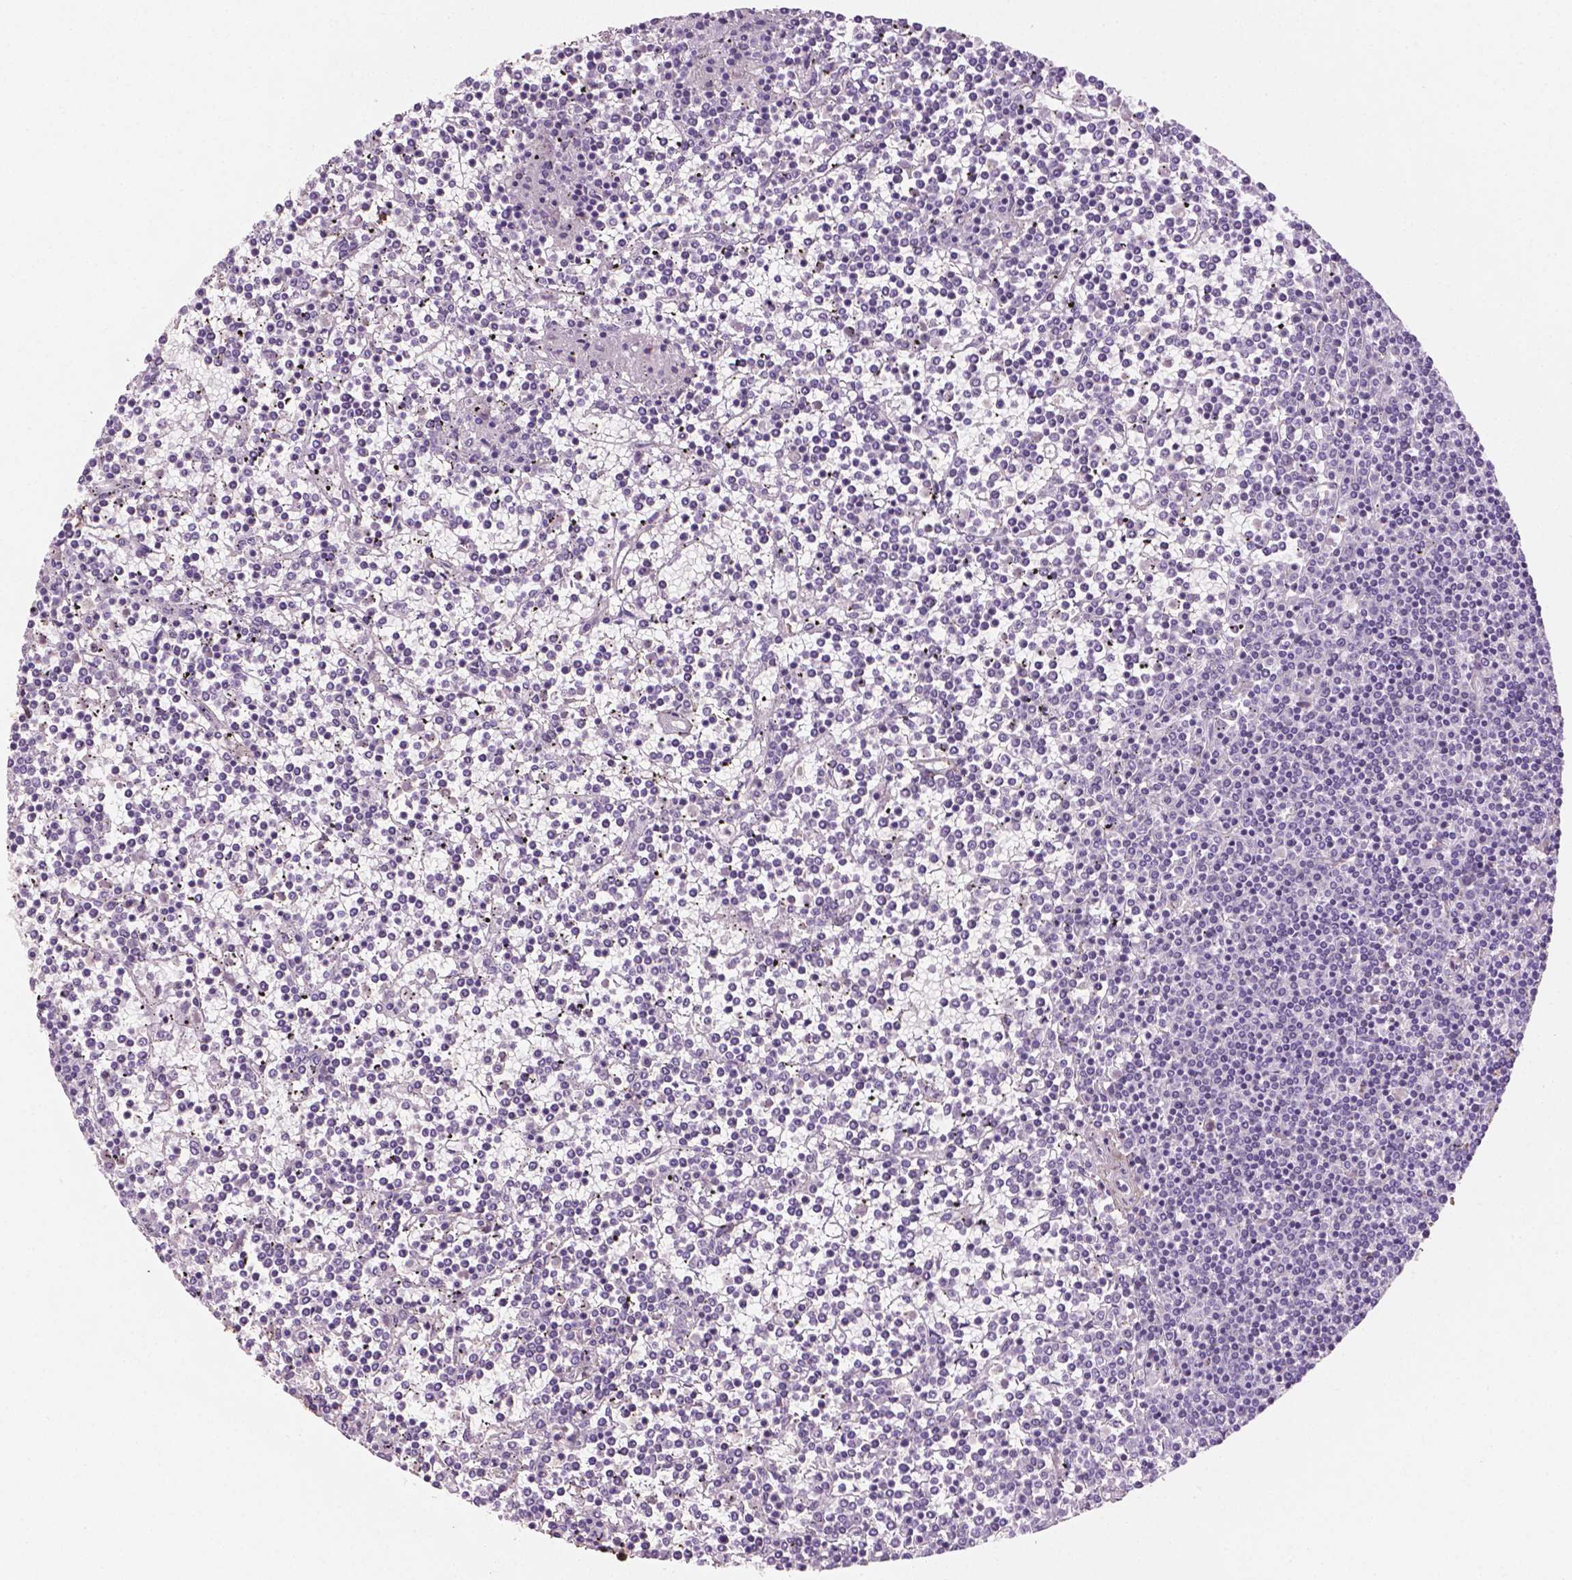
{"staining": {"intensity": "negative", "quantity": "none", "location": "none"}, "tissue": "lymphoma", "cell_type": "Tumor cells", "image_type": "cancer", "snomed": [{"axis": "morphology", "description": "Malignant lymphoma, non-Hodgkin's type, Low grade"}, {"axis": "topography", "description": "Spleen"}], "caption": "Tumor cells are negative for brown protein staining in low-grade malignant lymphoma, non-Hodgkin's type. (DAB immunohistochemistry visualized using brightfield microscopy, high magnification).", "gene": "DLG2", "patient": {"sex": "female", "age": 19}}